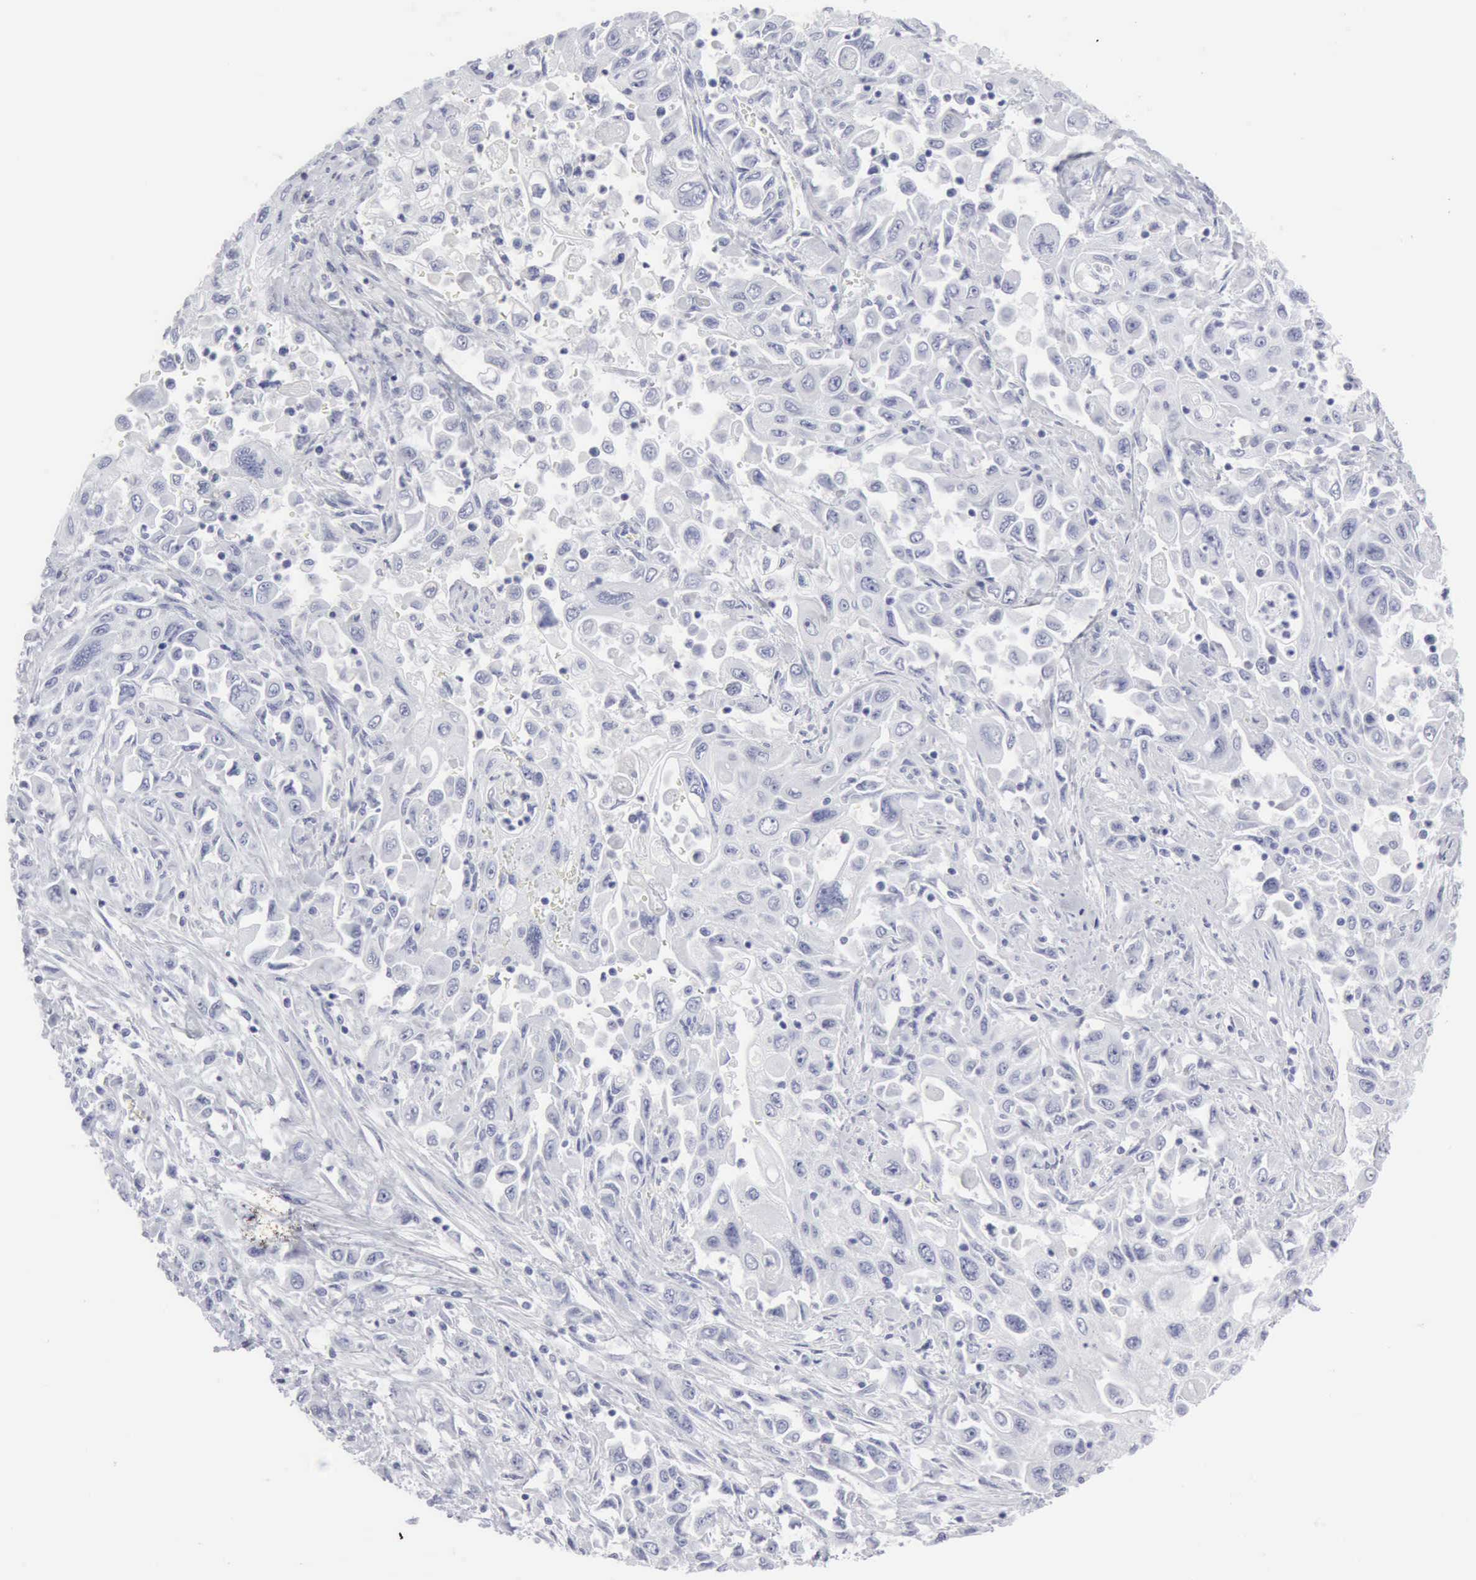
{"staining": {"intensity": "negative", "quantity": "none", "location": "none"}, "tissue": "pancreatic cancer", "cell_type": "Tumor cells", "image_type": "cancer", "snomed": [{"axis": "morphology", "description": "Adenocarcinoma, NOS"}, {"axis": "topography", "description": "Pancreas"}], "caption": "This photomicrograph is of adenocarcinoma (pancreatic) stained with immunohistochemistry (IHC) to label a protein in brown with the nuclei are counter-stained blue. There is no positivity in tumor cells.", "gene": "CMA1", "patient": {"sex": "male", "age": 70}}